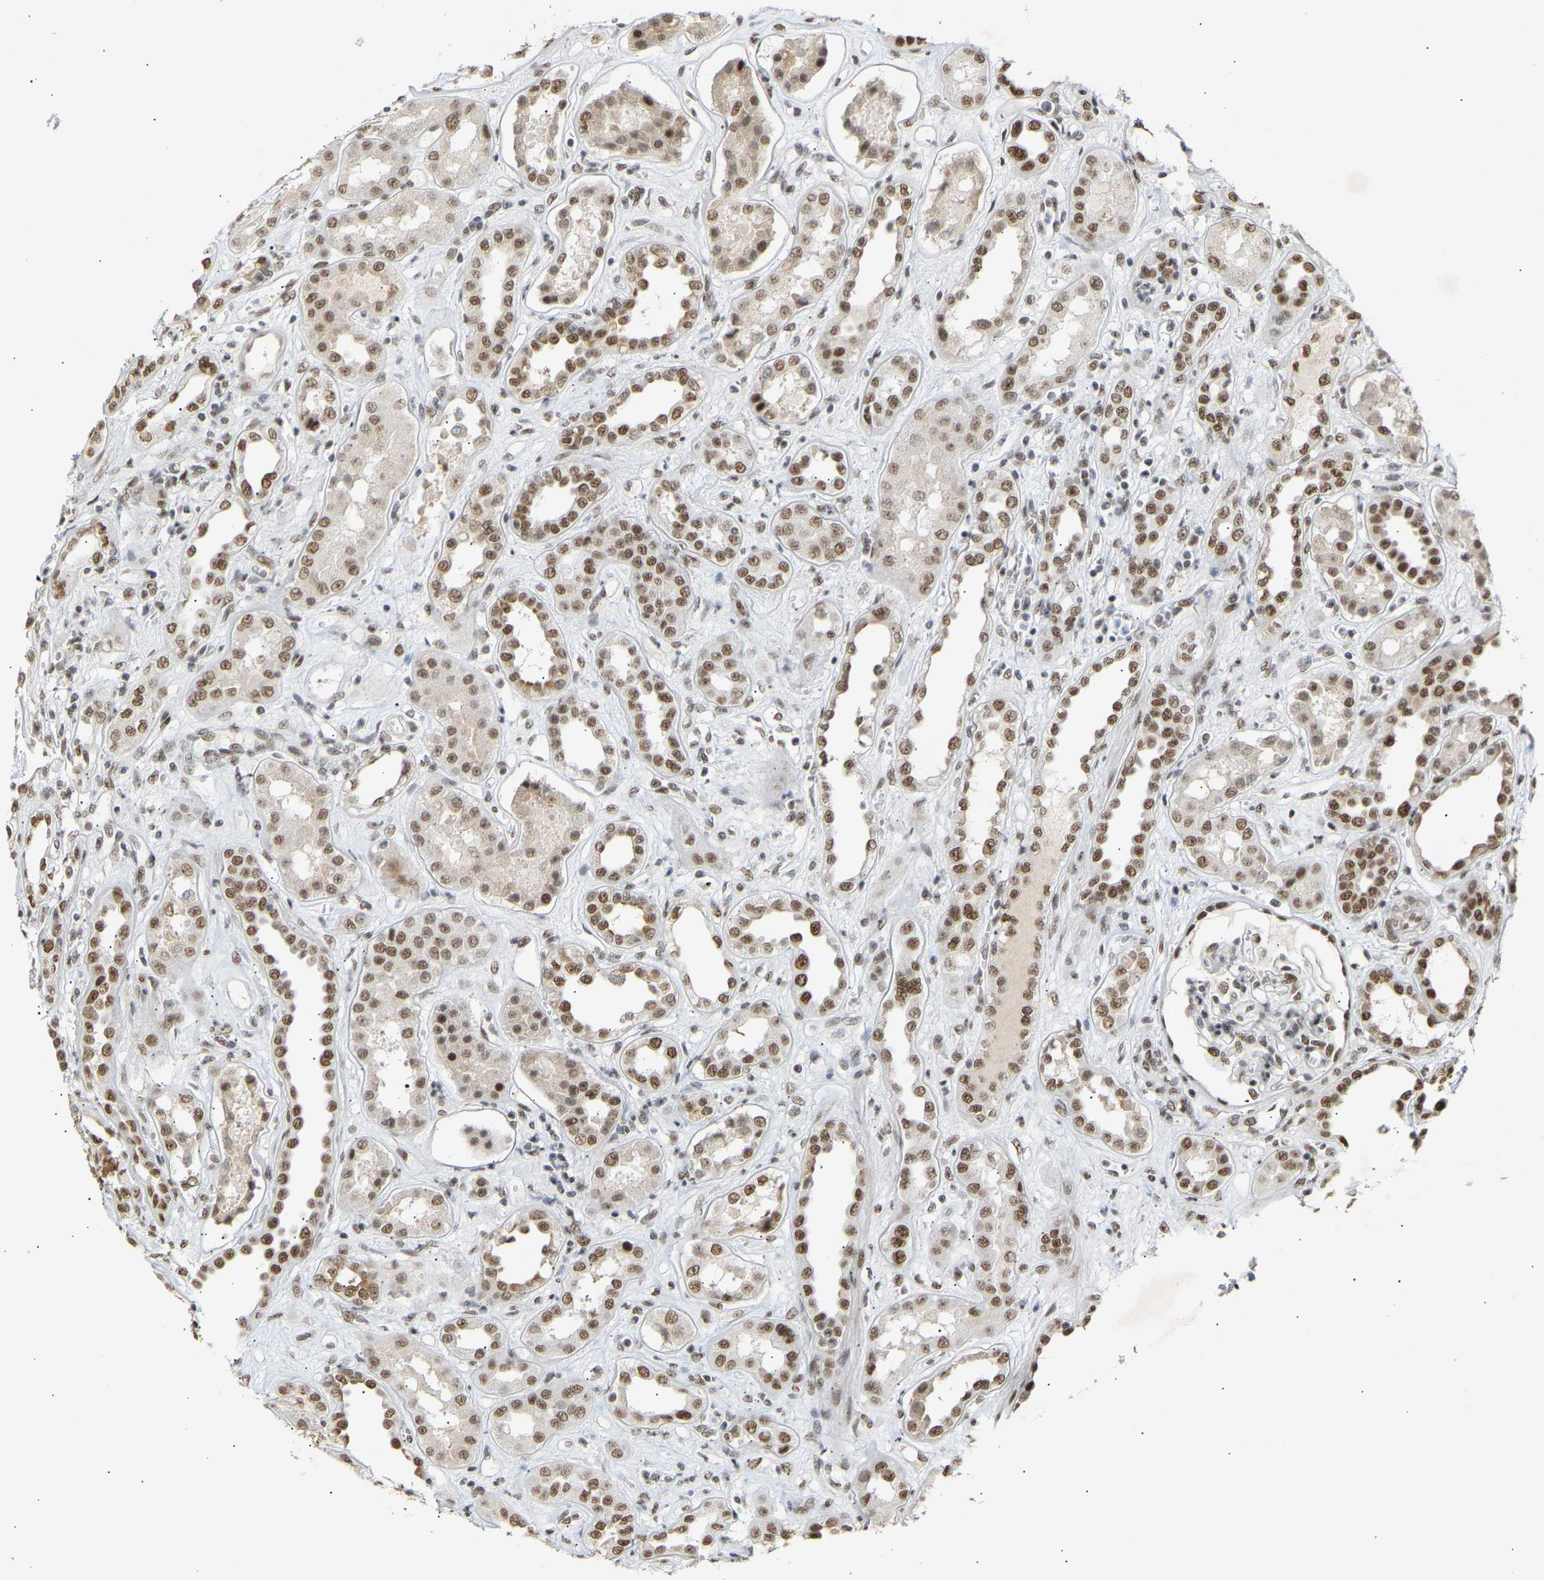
{"staining": {"intensity": "moderate", "quantity": ">75%", "location": "nuclear"}, "tissue": "kidney", "cell_type": "Cells in glomeruli", "image_type": "normal", "snomed": [{"axis": "morphology", "description": "Normal tissue, NOS"}, {"axis": "topography", "description": "Kidney"}], "caption": "Human kidney stained with a brown dye shows moderate nuclear positive positivity in about >75% of cells in glomeruli.", "gene": "NELFB", "patient": {"sex": "male", "age": 59}}